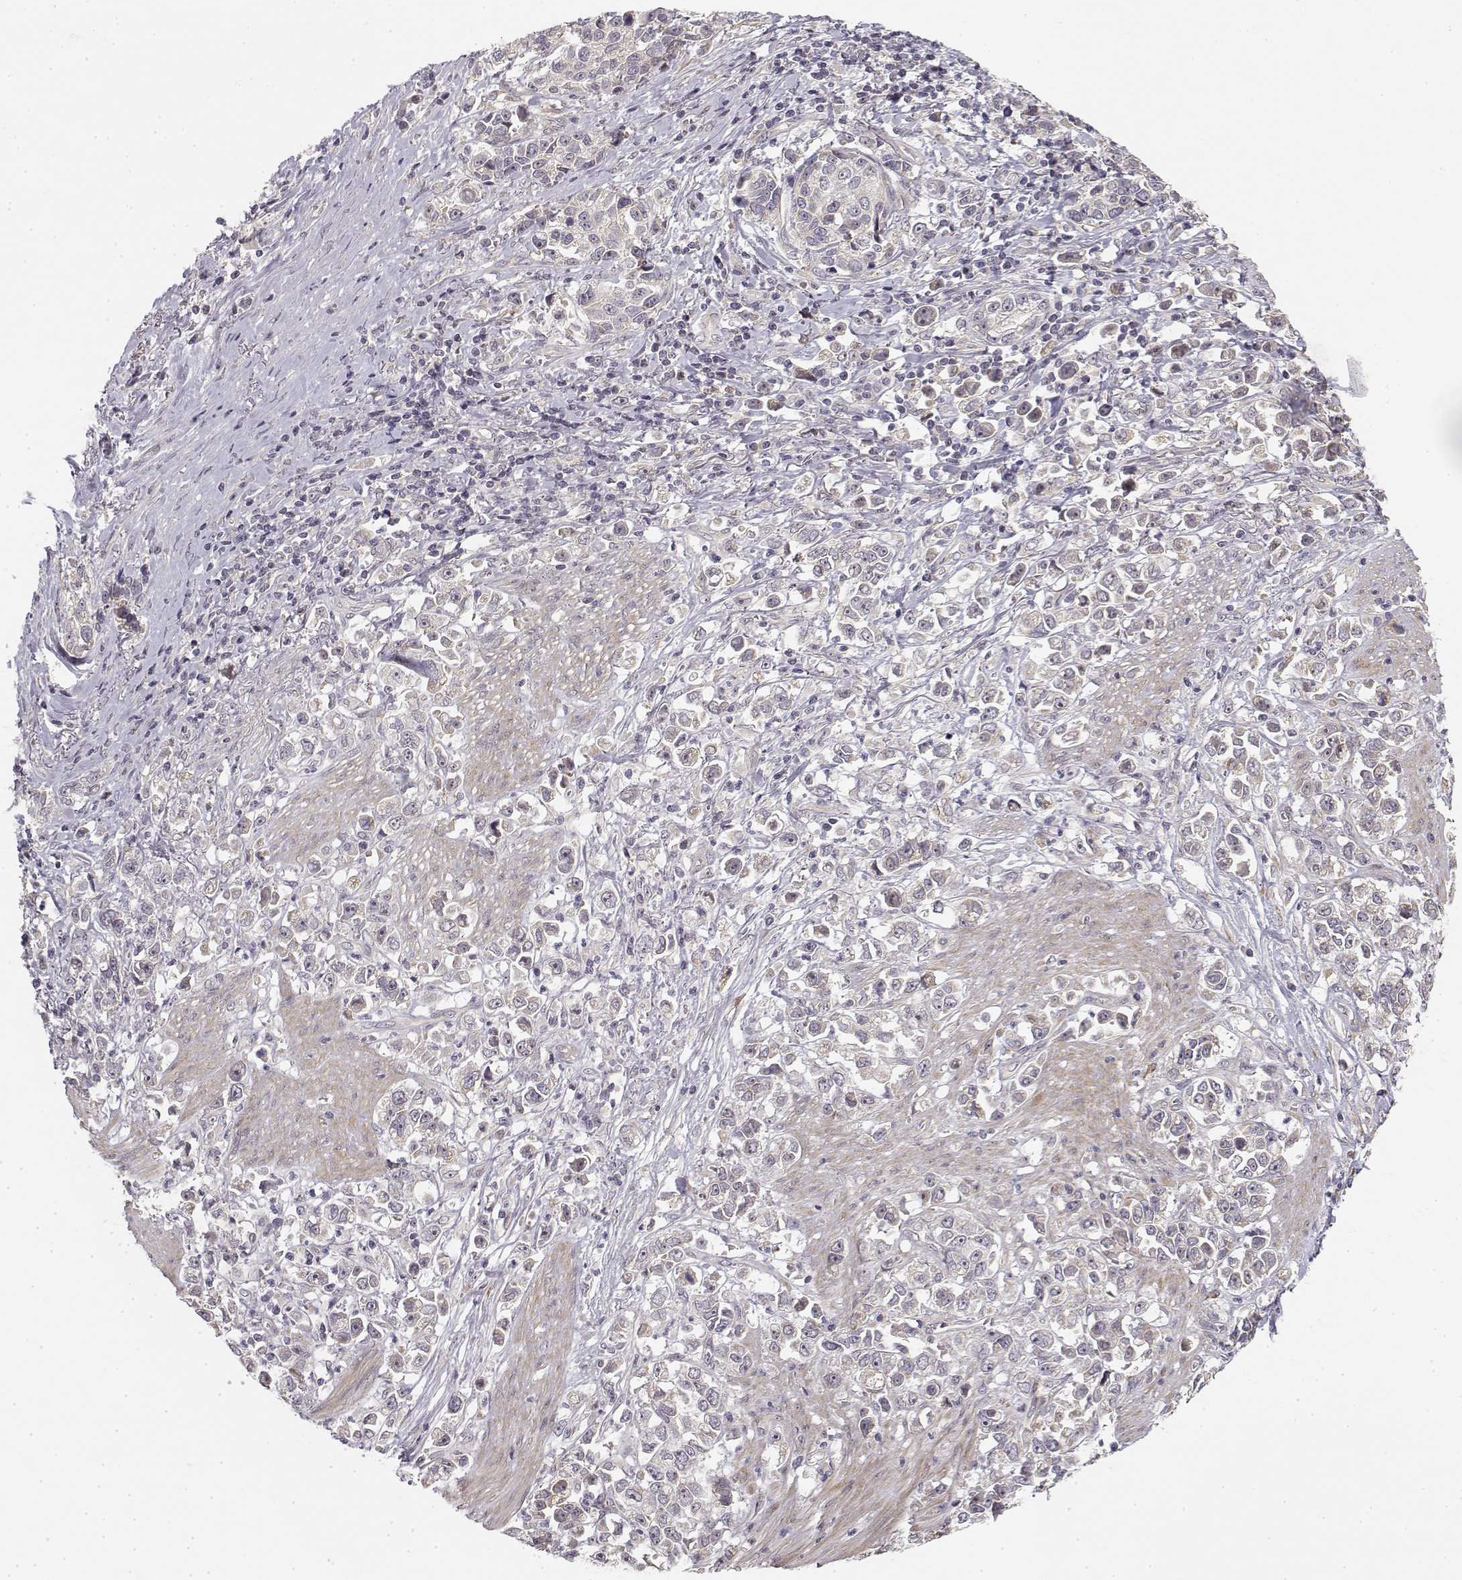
{"staining": {"intensity": "negative", "quantity": "none", "location": "none"}, "tissue": "stomach cancer", "cell_type": "Tumor cells", "image_type": "cancer", "snomed": [{"axis": "morphology", "description": "Adenocarcinoma, NOS"}, {"axis": "topography", "description": "Stomach"}], "caption": "The photomicrograph exhibits no significant staining in tumor cells of stomach cancer (adenocarcinoma). (DAB IHC visualized using brightfield microscopy, high magnification).", "gene": "MED12L", "patient": {"sex": "male", "age": 93}}